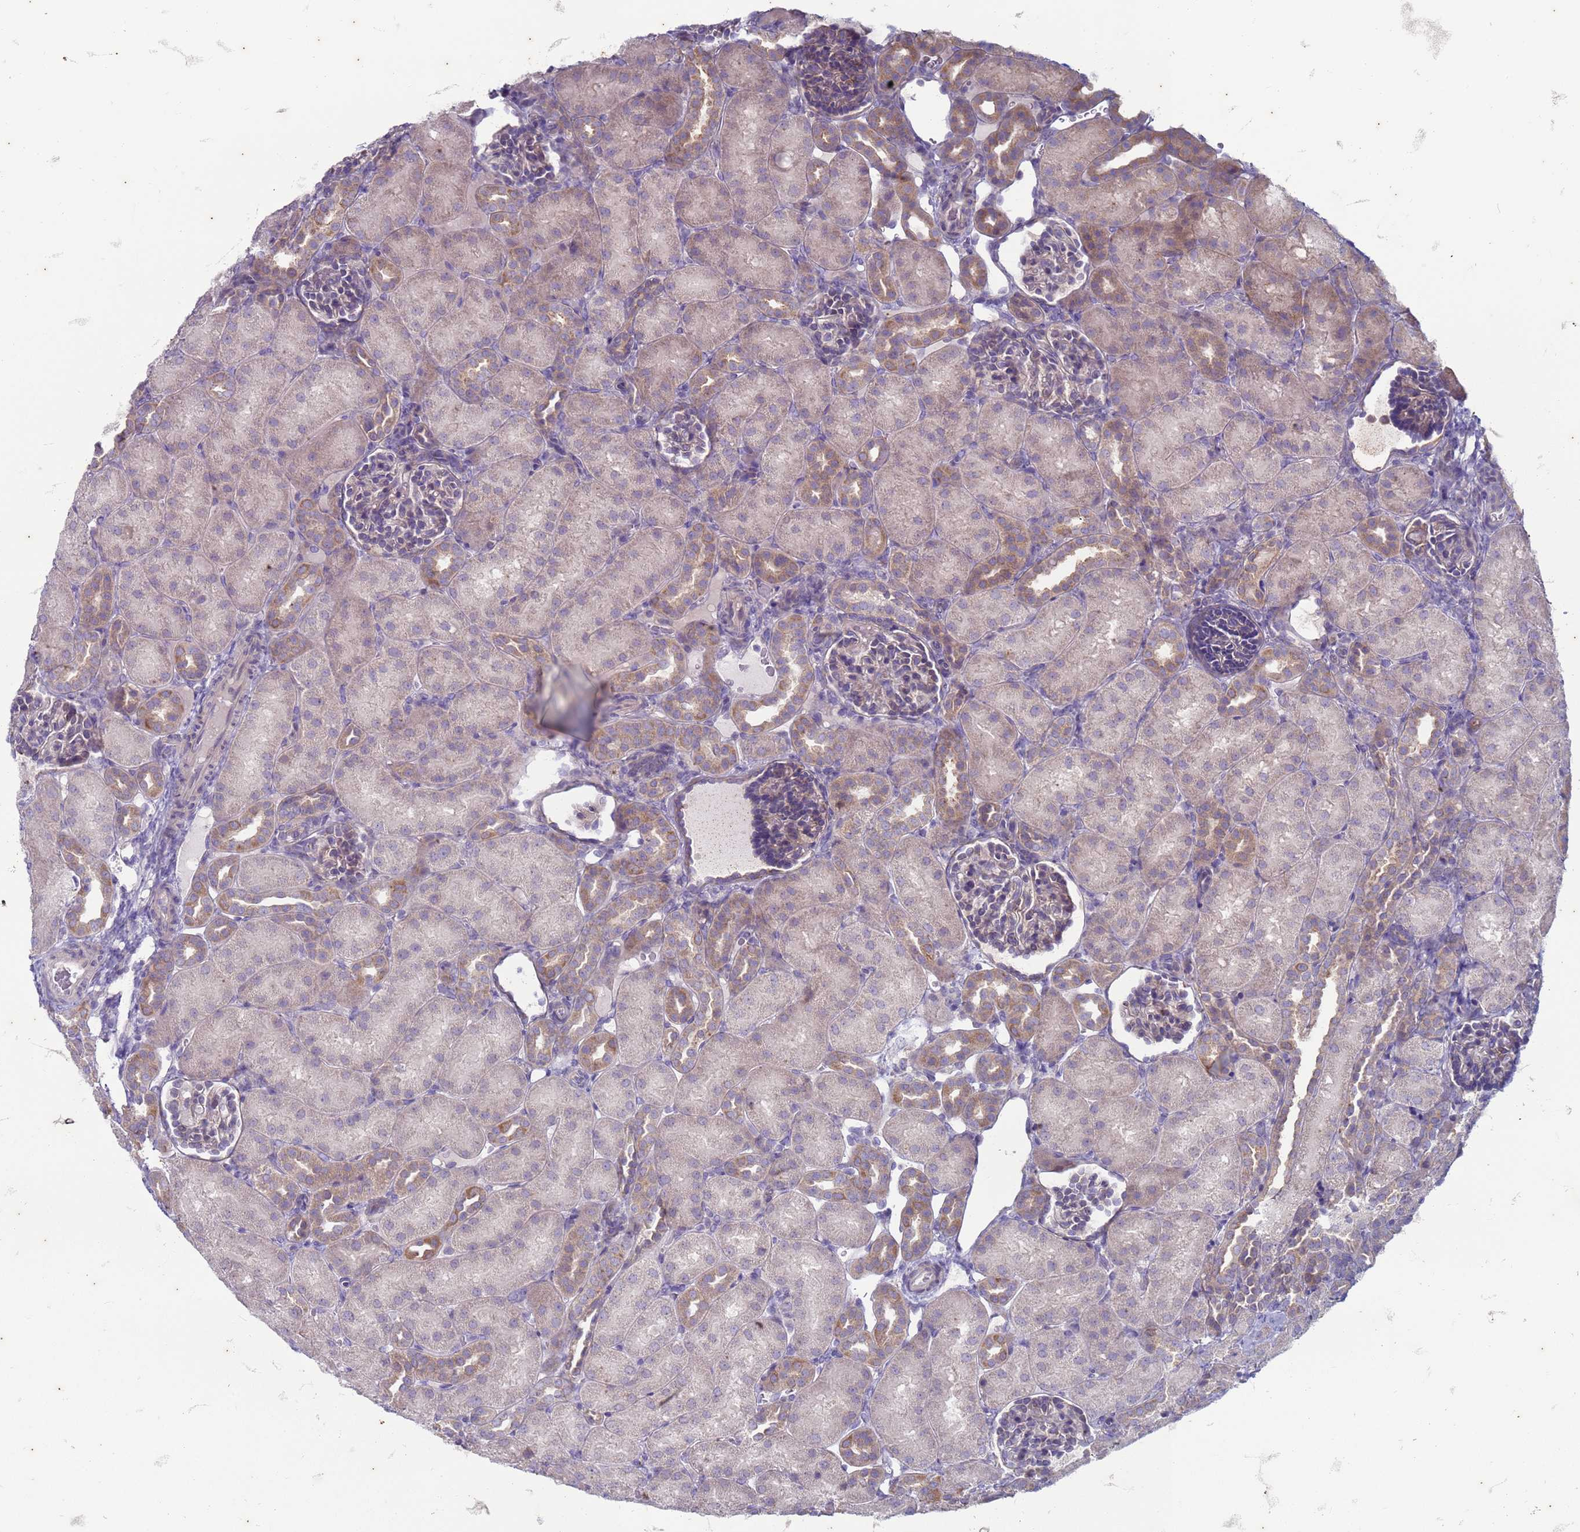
{"staining": {"intensity": "weak", "quantity": "25%-75%", "location": "cytoplasmic/membranous"}, "tissue": "kidney", "cell_type": "Cells in glomeruli", "image_type": "normal", "snomed": [{"axis": "morphology", "description": "Normal tissue, NOS"}, {"axis": "topography", "description": "Kidney"}], "caption": "Weak cytoplasmic/membranous staining is appreciated in about 25%-75% of cells in glomeruli in normal kidney.", "gene": "SUCO", "patient": {"sex": "male", "age": 1}}